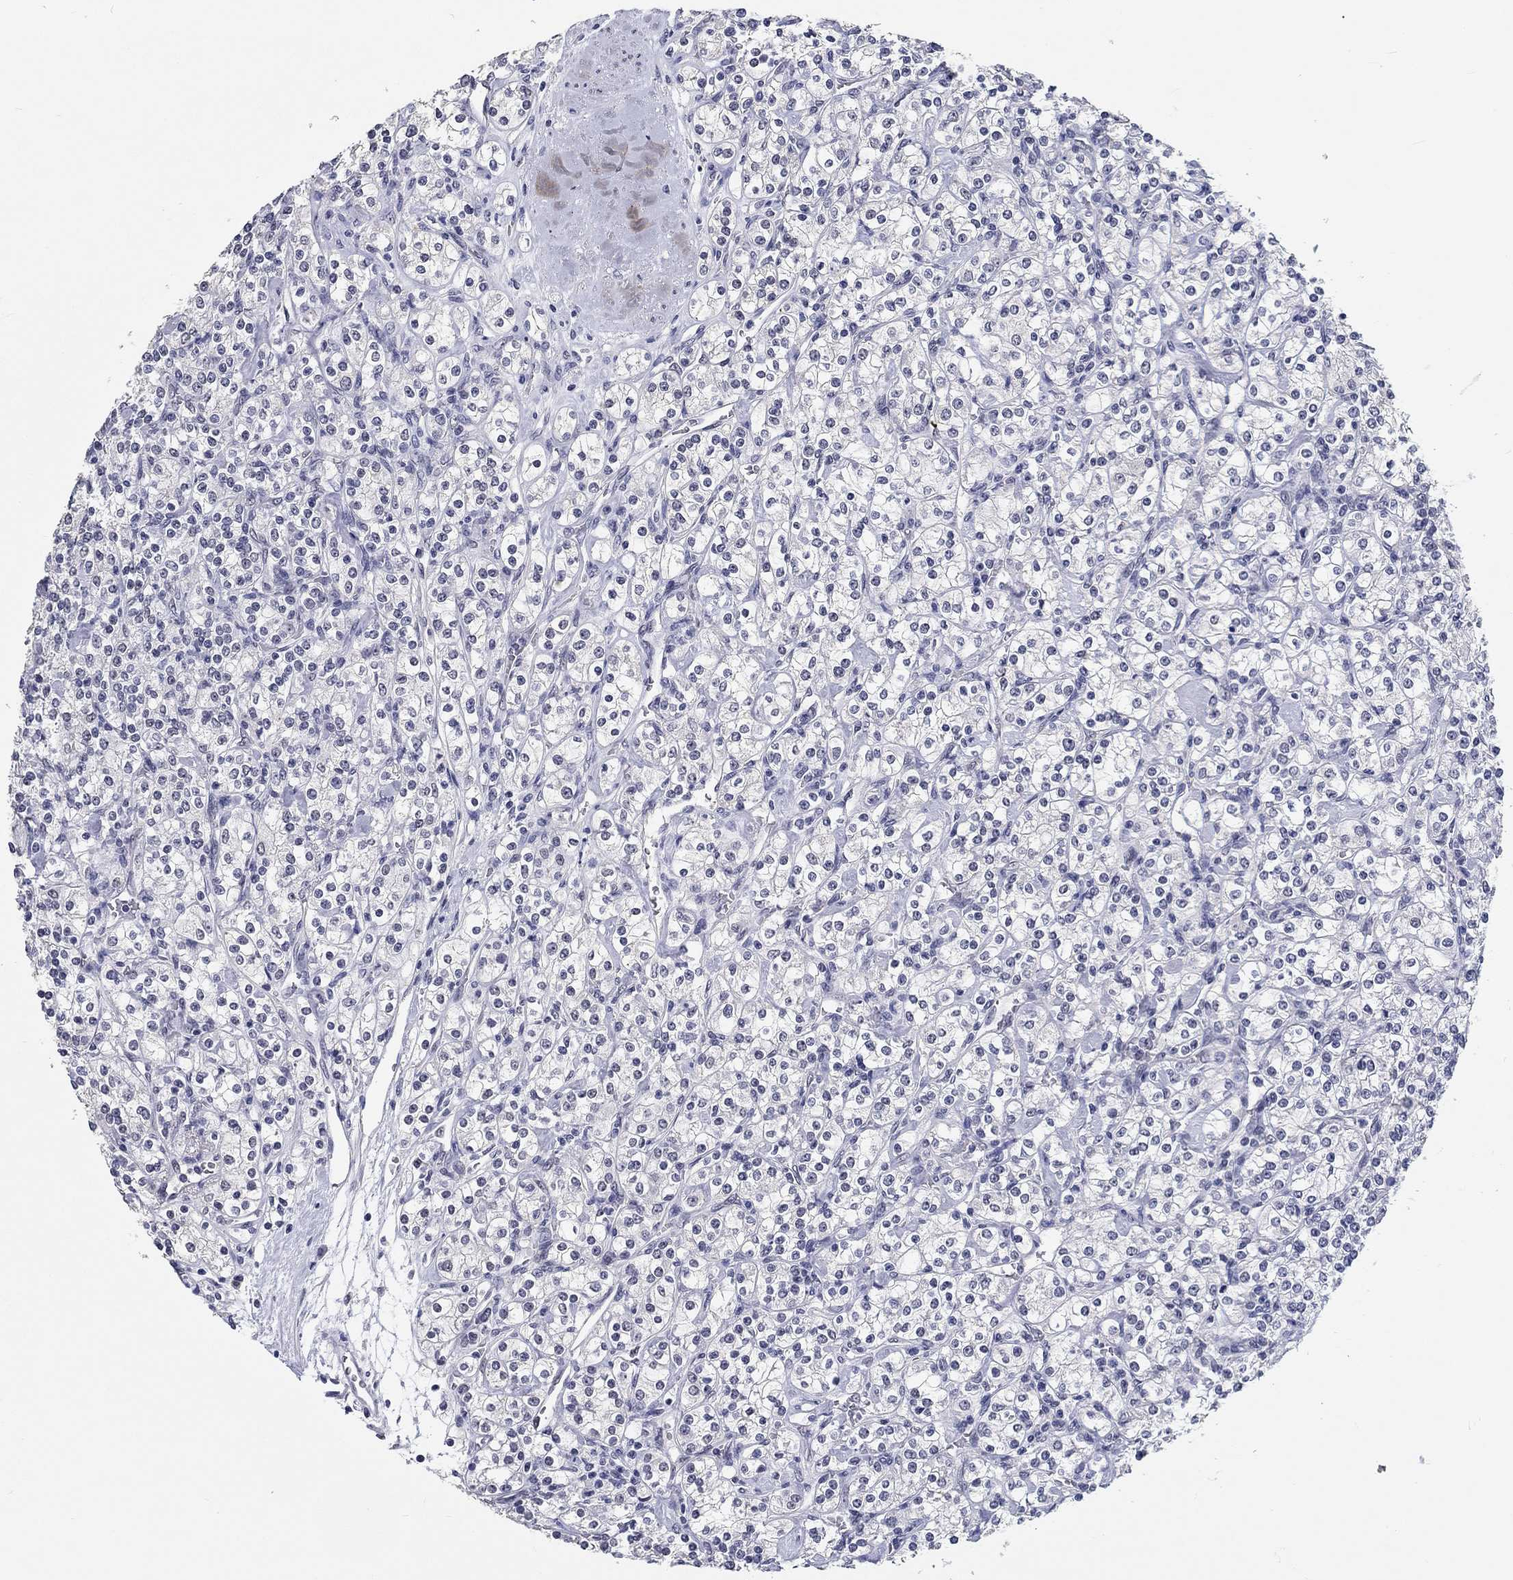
{"staining": {"intensity": "negative", "quantity": "none", "location": "none"}, "tissue": "renal cancer", "cell_type": "Tumor cells", "image_type": "cancer", "snomed": [{"axis": "morphology", "description": "Adenocarcinoma, NOS"}, {"axis": "topography", "description": "Kidney"}], "caption": "Human adenocarcinoma (renal) stained for a protein using IHC shows no staining in tumor cells.", "gene": "GRIN1", "patient": {"sex": "male", "age": 77}}